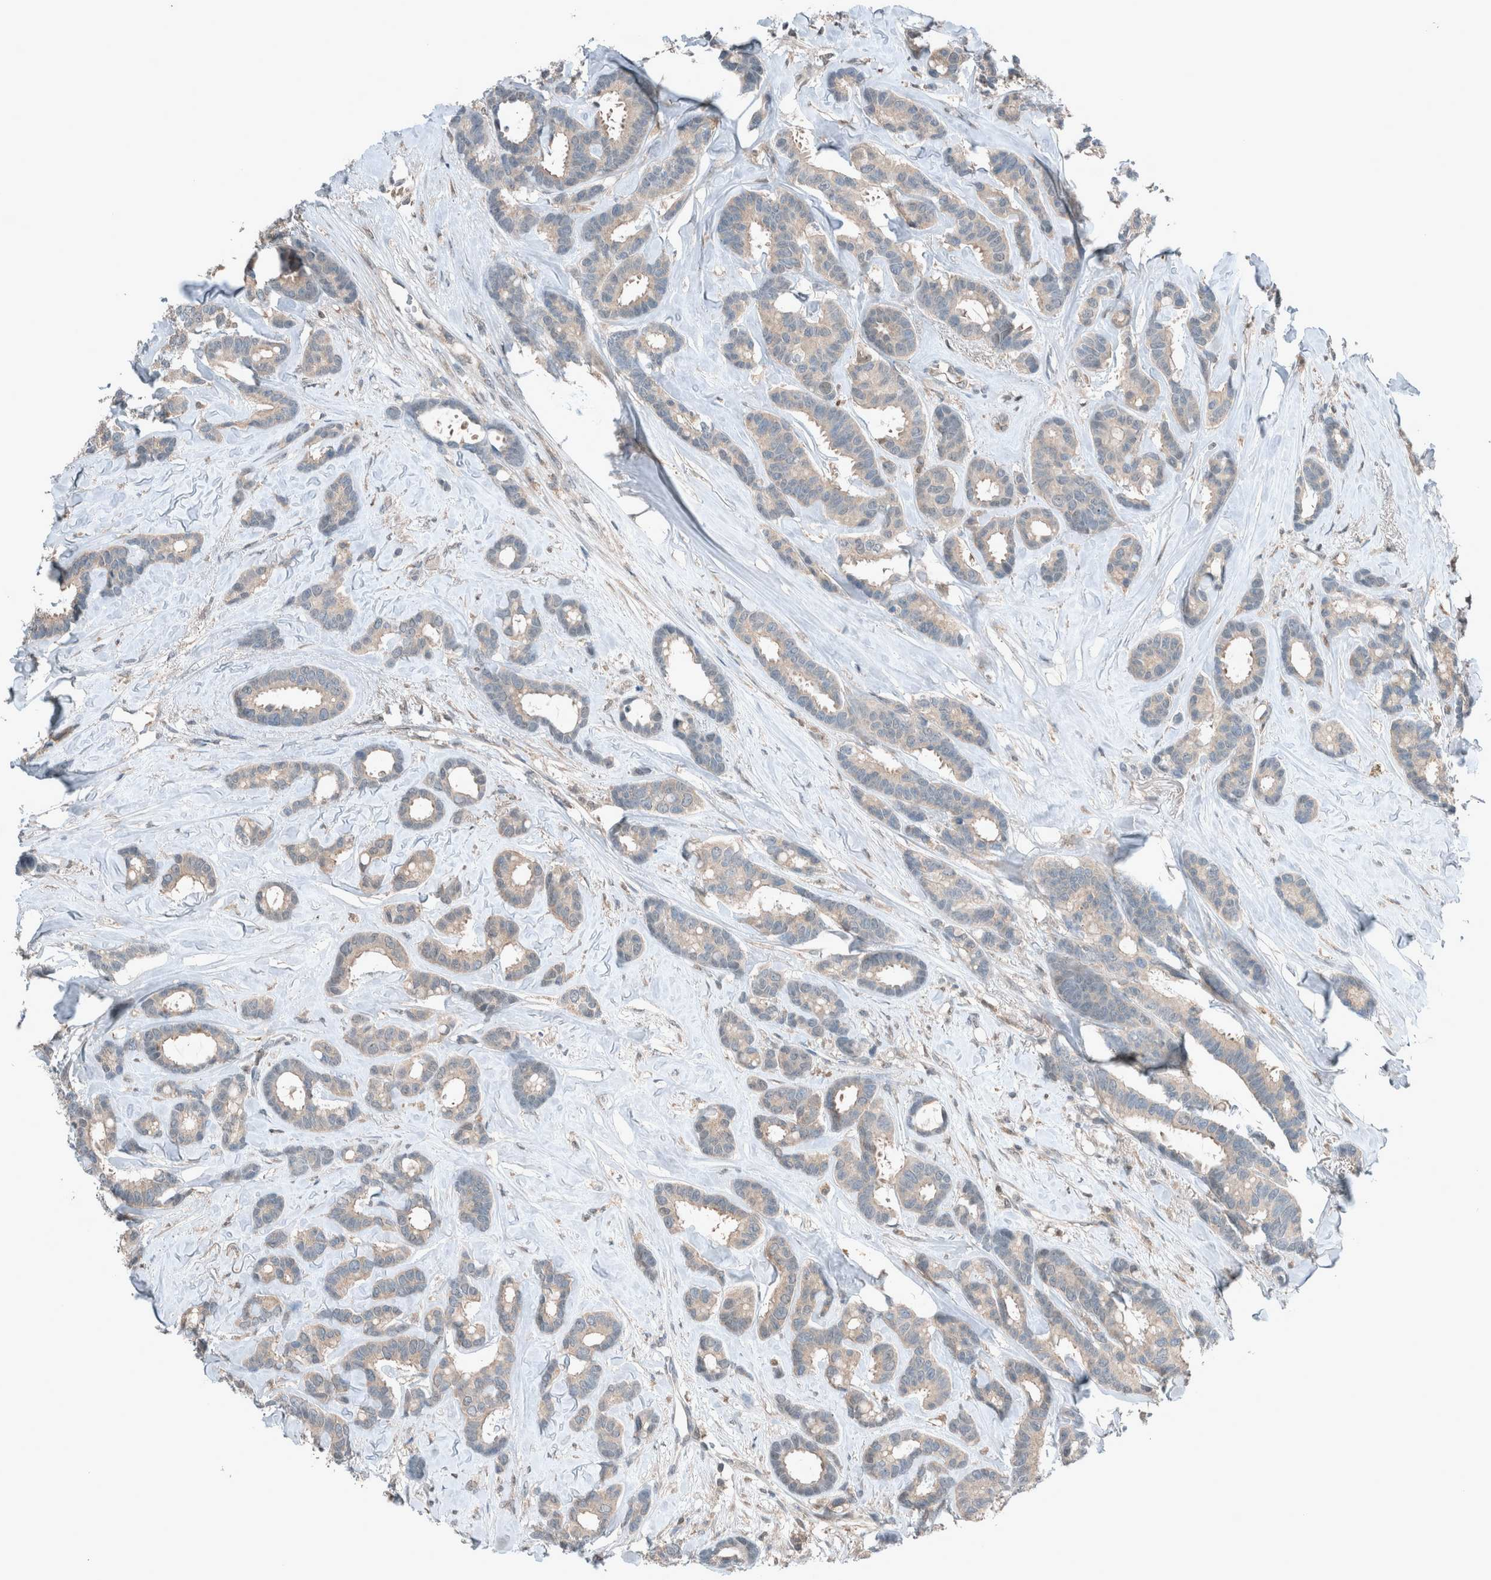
{"staining": {"intensity": "negative", "quantity": "none", "location": "none"}, "tissue": "breast cancer", "cell_type": "Tumor cells", "image_type": "cancer", "snomed": [{"axis": "morphology", "description": "Duct carcinoma"}, {"axis": "topography", "description": "Breast"}], "caption": "Human breast cancer (invasive ductal carcinoma) stained for a protein using immunohistochemistry demonstrates no expression in tumor cells.", "gene": "RALGDS", "patient": {"sex": "female", "age": 87}}